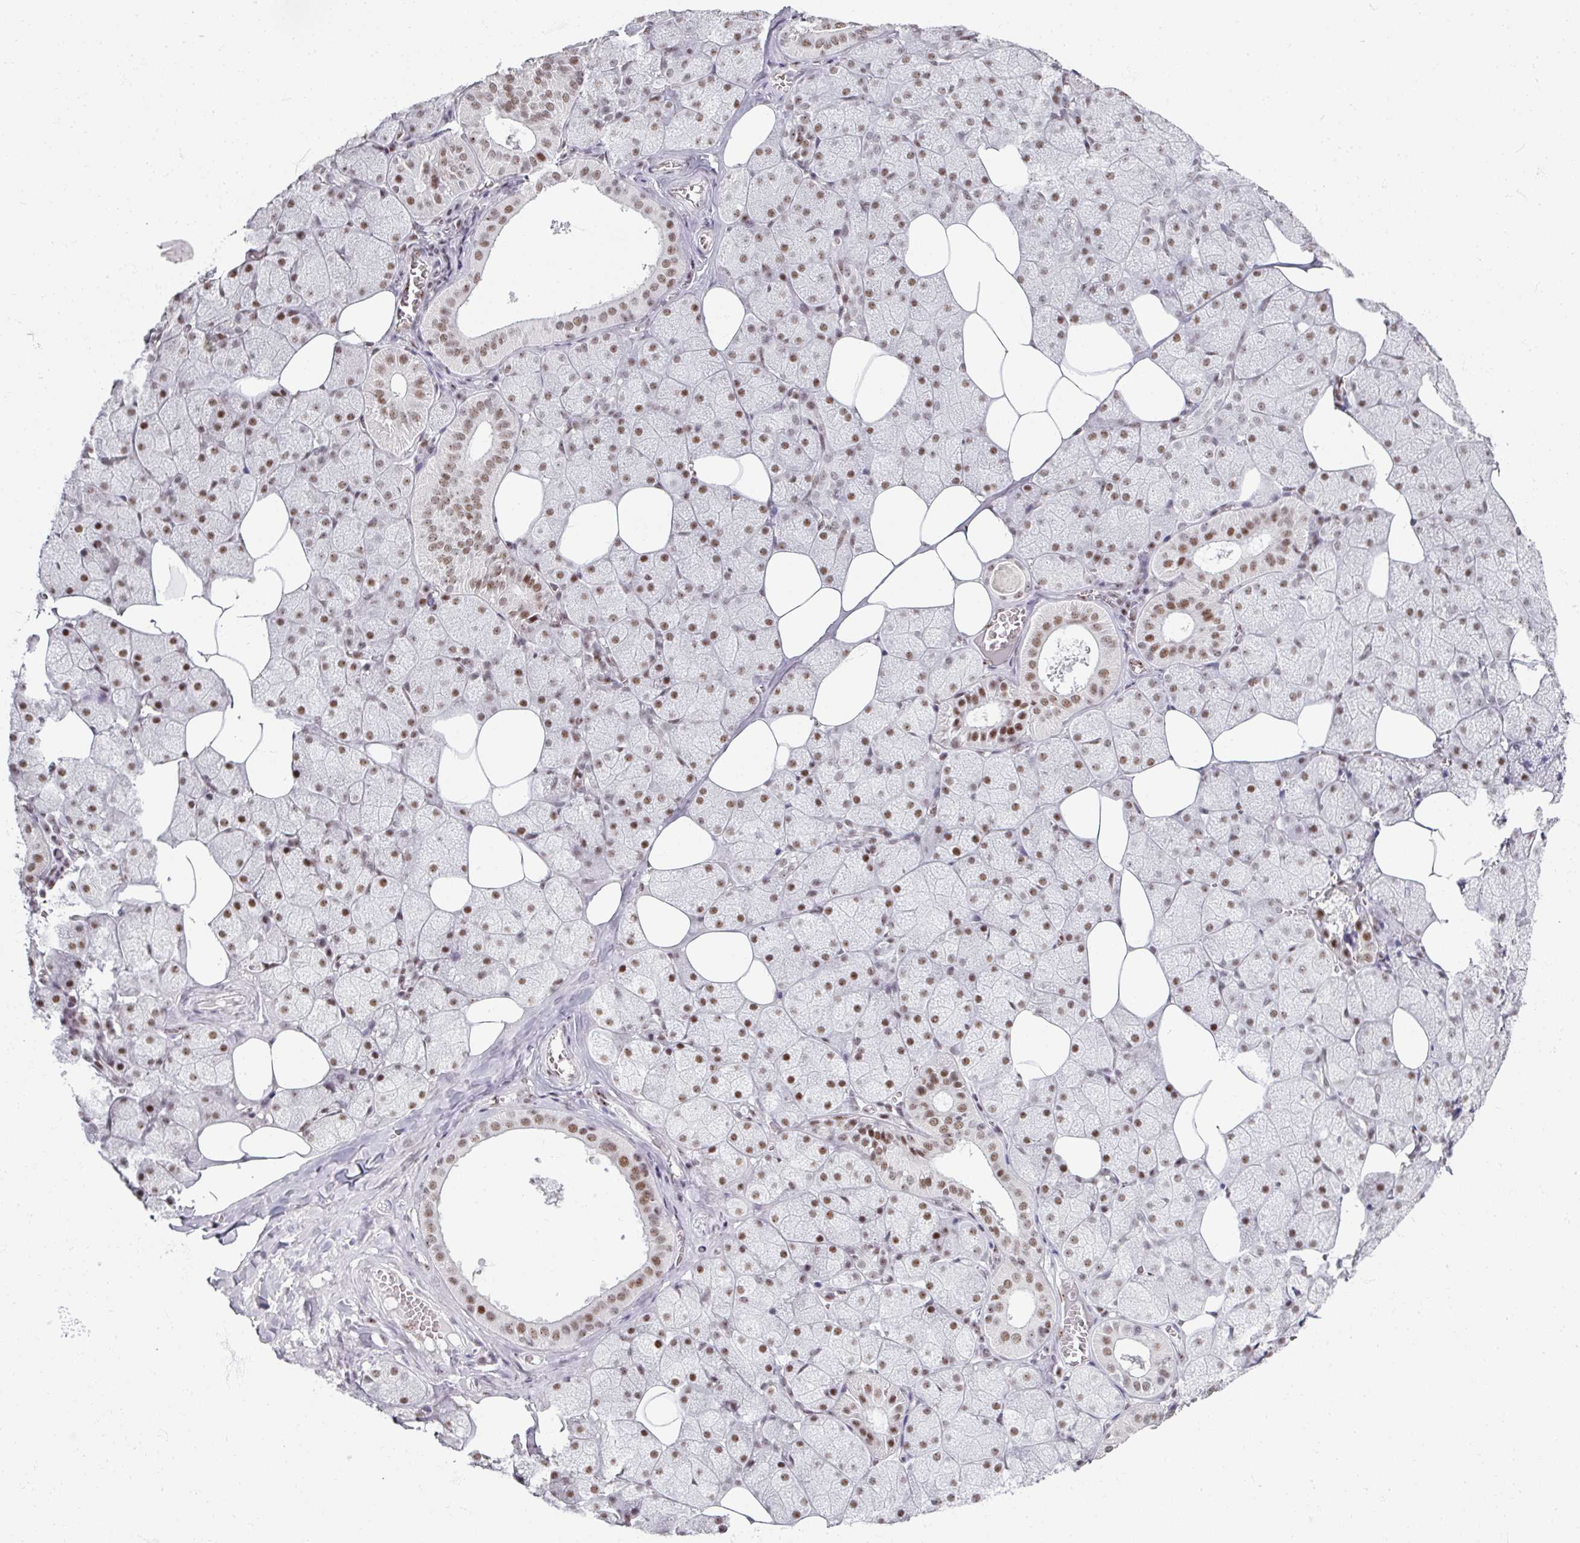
{"staining": {"intensity": "moderate", "quantity": ">75%", "location": "nuclear"}, "tissue": "salivary gland", "cell_type": "Glandular cells", "image_type": "normal", "snomed": [{"axis": "morphology", "description": "Normal tissue, NOS"}, {"axis": "topography", "description": "Salivary gland"}, {"axis": "topography", "description": "Peripheral nerve tissue"}], "caption": "IHC of unremarkable human salivary gland shows medium levels of moderate nuclear positivity in about >75% of glandular cells. (Brightfield microscopy of DAB IHC at high magnification).", "gene": "ADAR", "patient": {"sex": "male", "age": 38}}